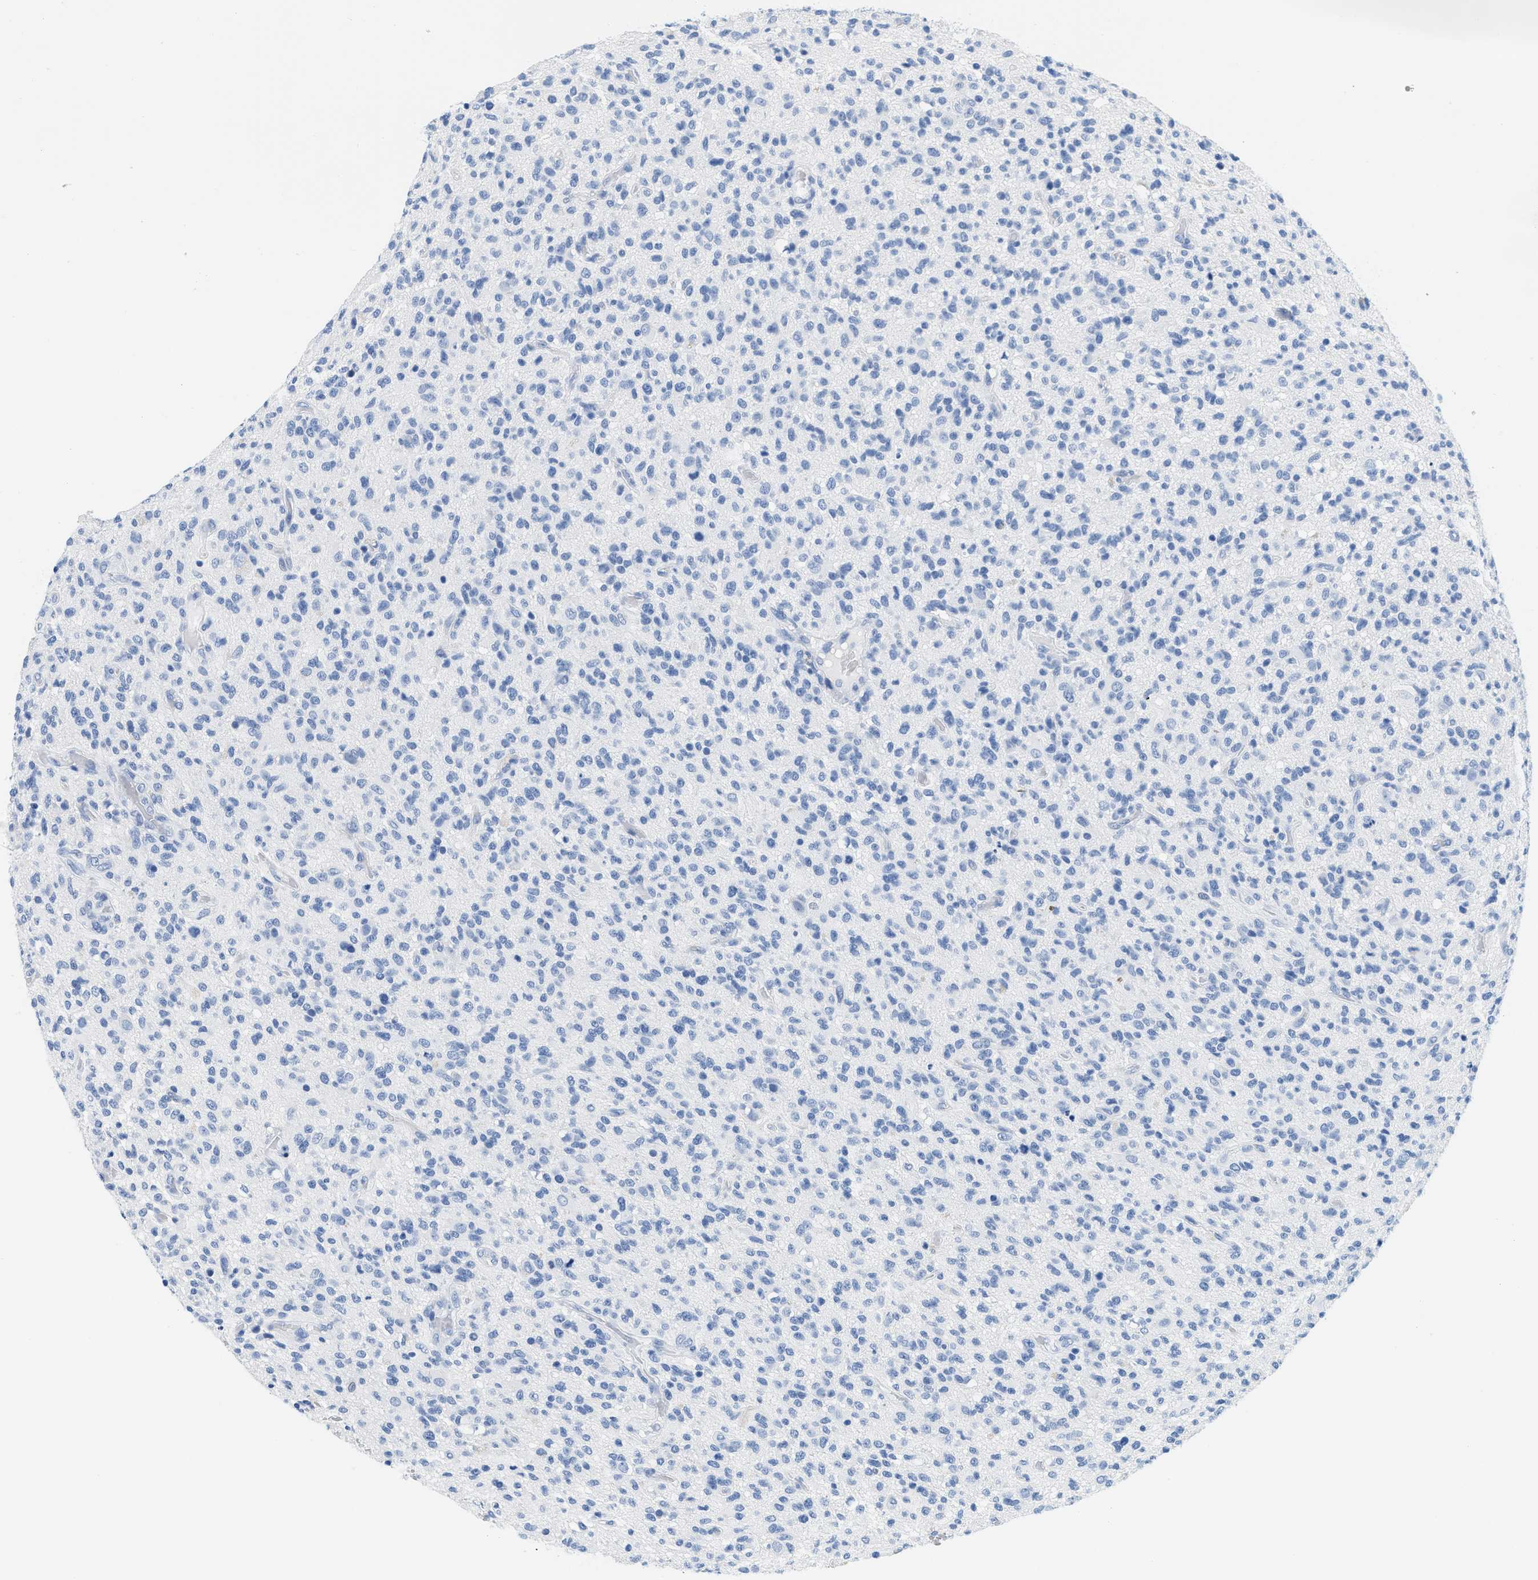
{"staining": {"intensity": "negative", "quantity": "none", "location": "none"}, "tissue": "glioma", "cell_type": "Tumor cells", "image_type": "cancer", "snomed": [{"axis": "morphology", "description": "Glioma, malignant, High grade"}, {"axis": "topography", "description": "Brain"}], "caption": "There is no significant positivity in tumor cells of glioma.", "gene": "GSN", "patient": {"sex": "male", "age": 71}}